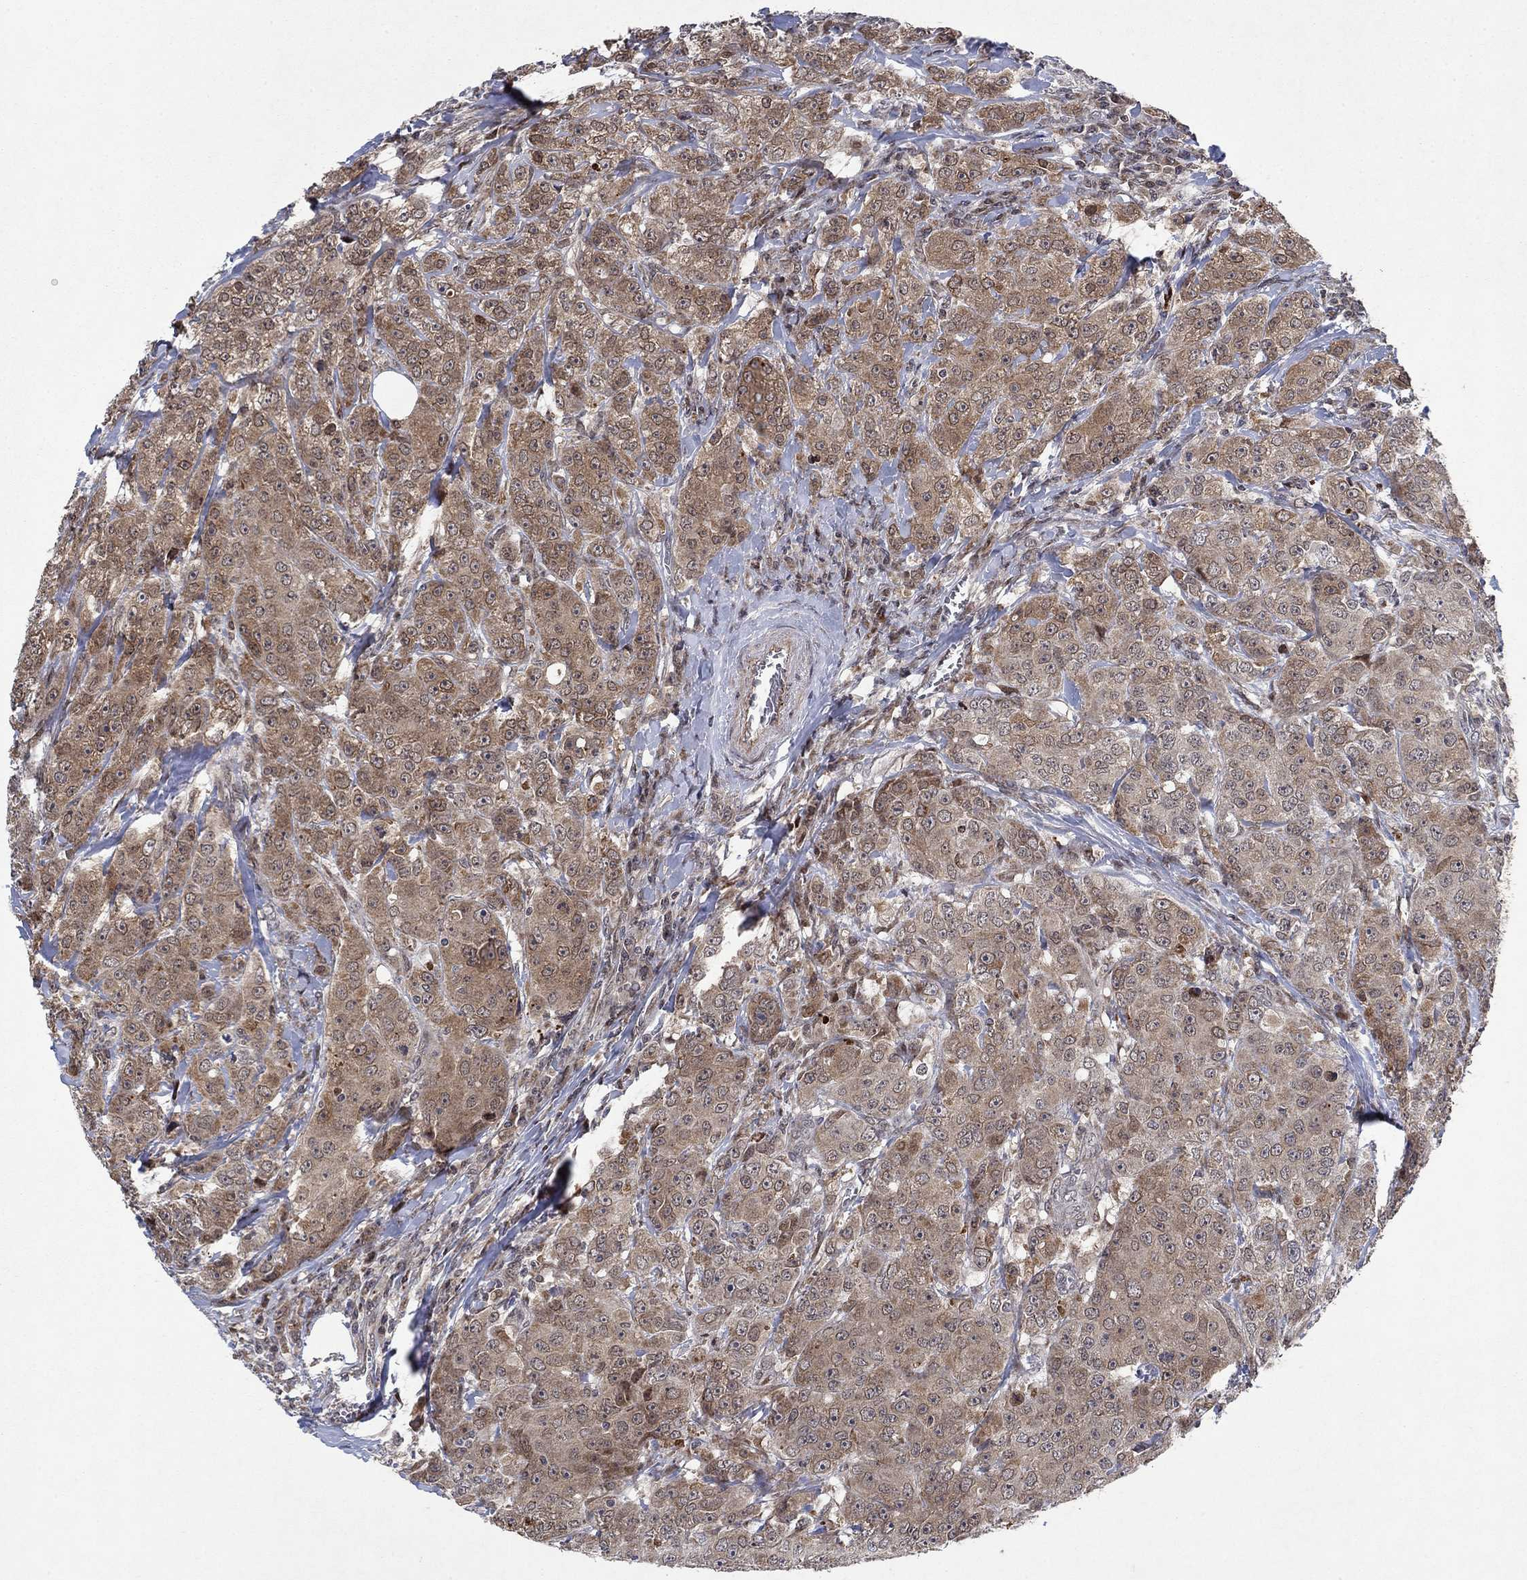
{"staining": {"intensity": "moderate", "quantity": "25%-75%", "location": "cytoplasmic/membranous"}, "tissue": "breast cancer", "cell_type": "Tumor cells", "image_type": "cancer", "snomed": [{"axis": "morphology", "description": "Duct carcinoma"}, {"axis": "topography", "description": "Breast"}], "caption": "Tumor cells show medium levels of moderate cytoplasmic/membranous expression in approximately 25%-75% of cells in breast cancer (intraductal carcinoma).", "gene": "PRICKLE4", "patient": {"sex": "female", "age": 43}}